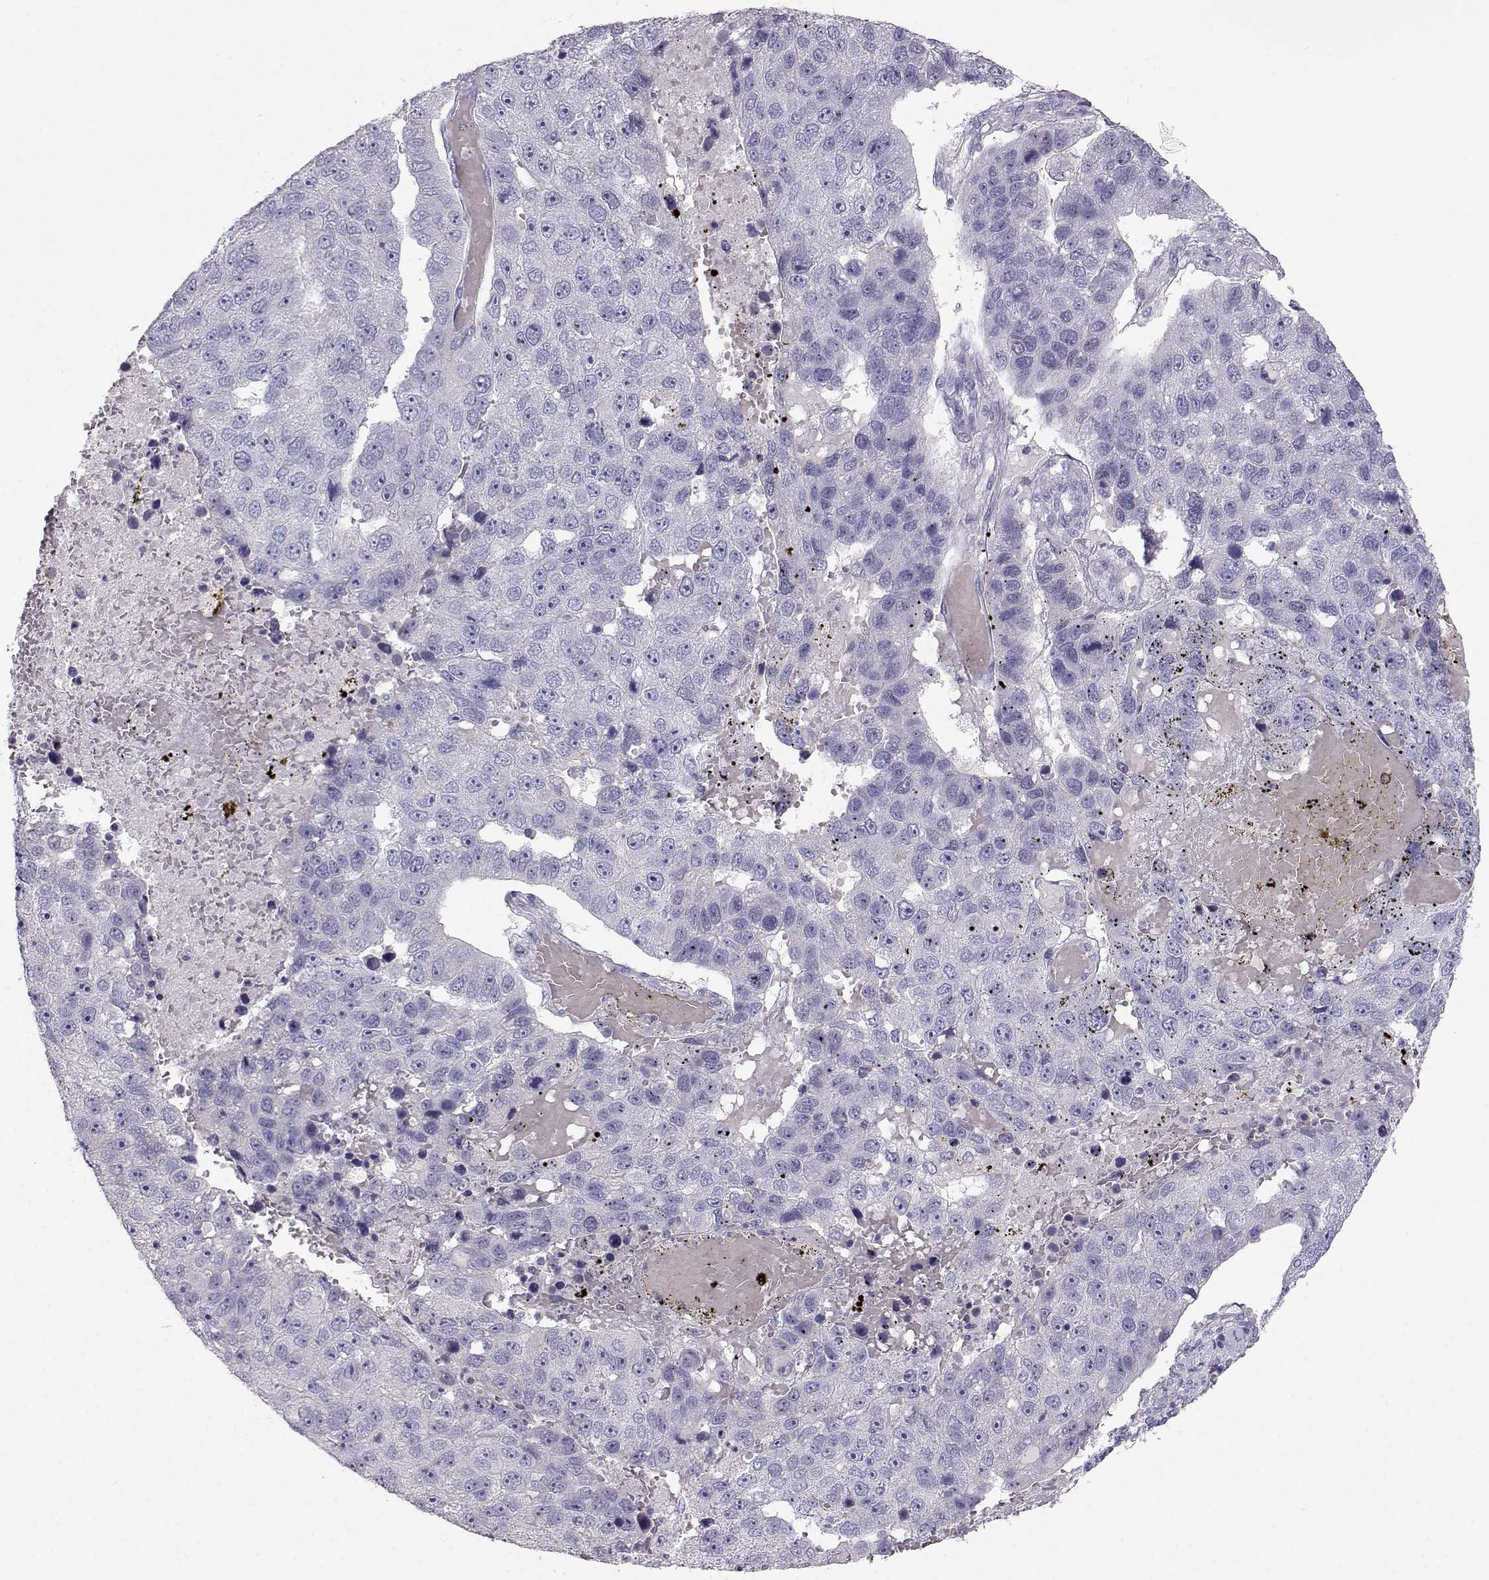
{"staining": {"intensity": "negative", "quantity": "none", "location": "none"}, "tissue": "pancreatic cancer", "cell_type": "Tumor cells", "image_type": "cancer", "snomed": [{"axis": "morphology", "description": "Adenocarcinoma, NOS"}, {"axis": "topography", "description": "Pancreas"}], "caption": "Pancreatic adenocarcinoma was stained to show a protein in brown. There is no significant positivity in tumor cells. The staining was performed using DAB (3,3'-diaminobenzidine) to visualize the protein expression in brown, while the nuclei were stained in blue with hematoxylin (Magnification: 20x).", "gene": "GPR26", "patient": {"sex": "female", "age": 61}}